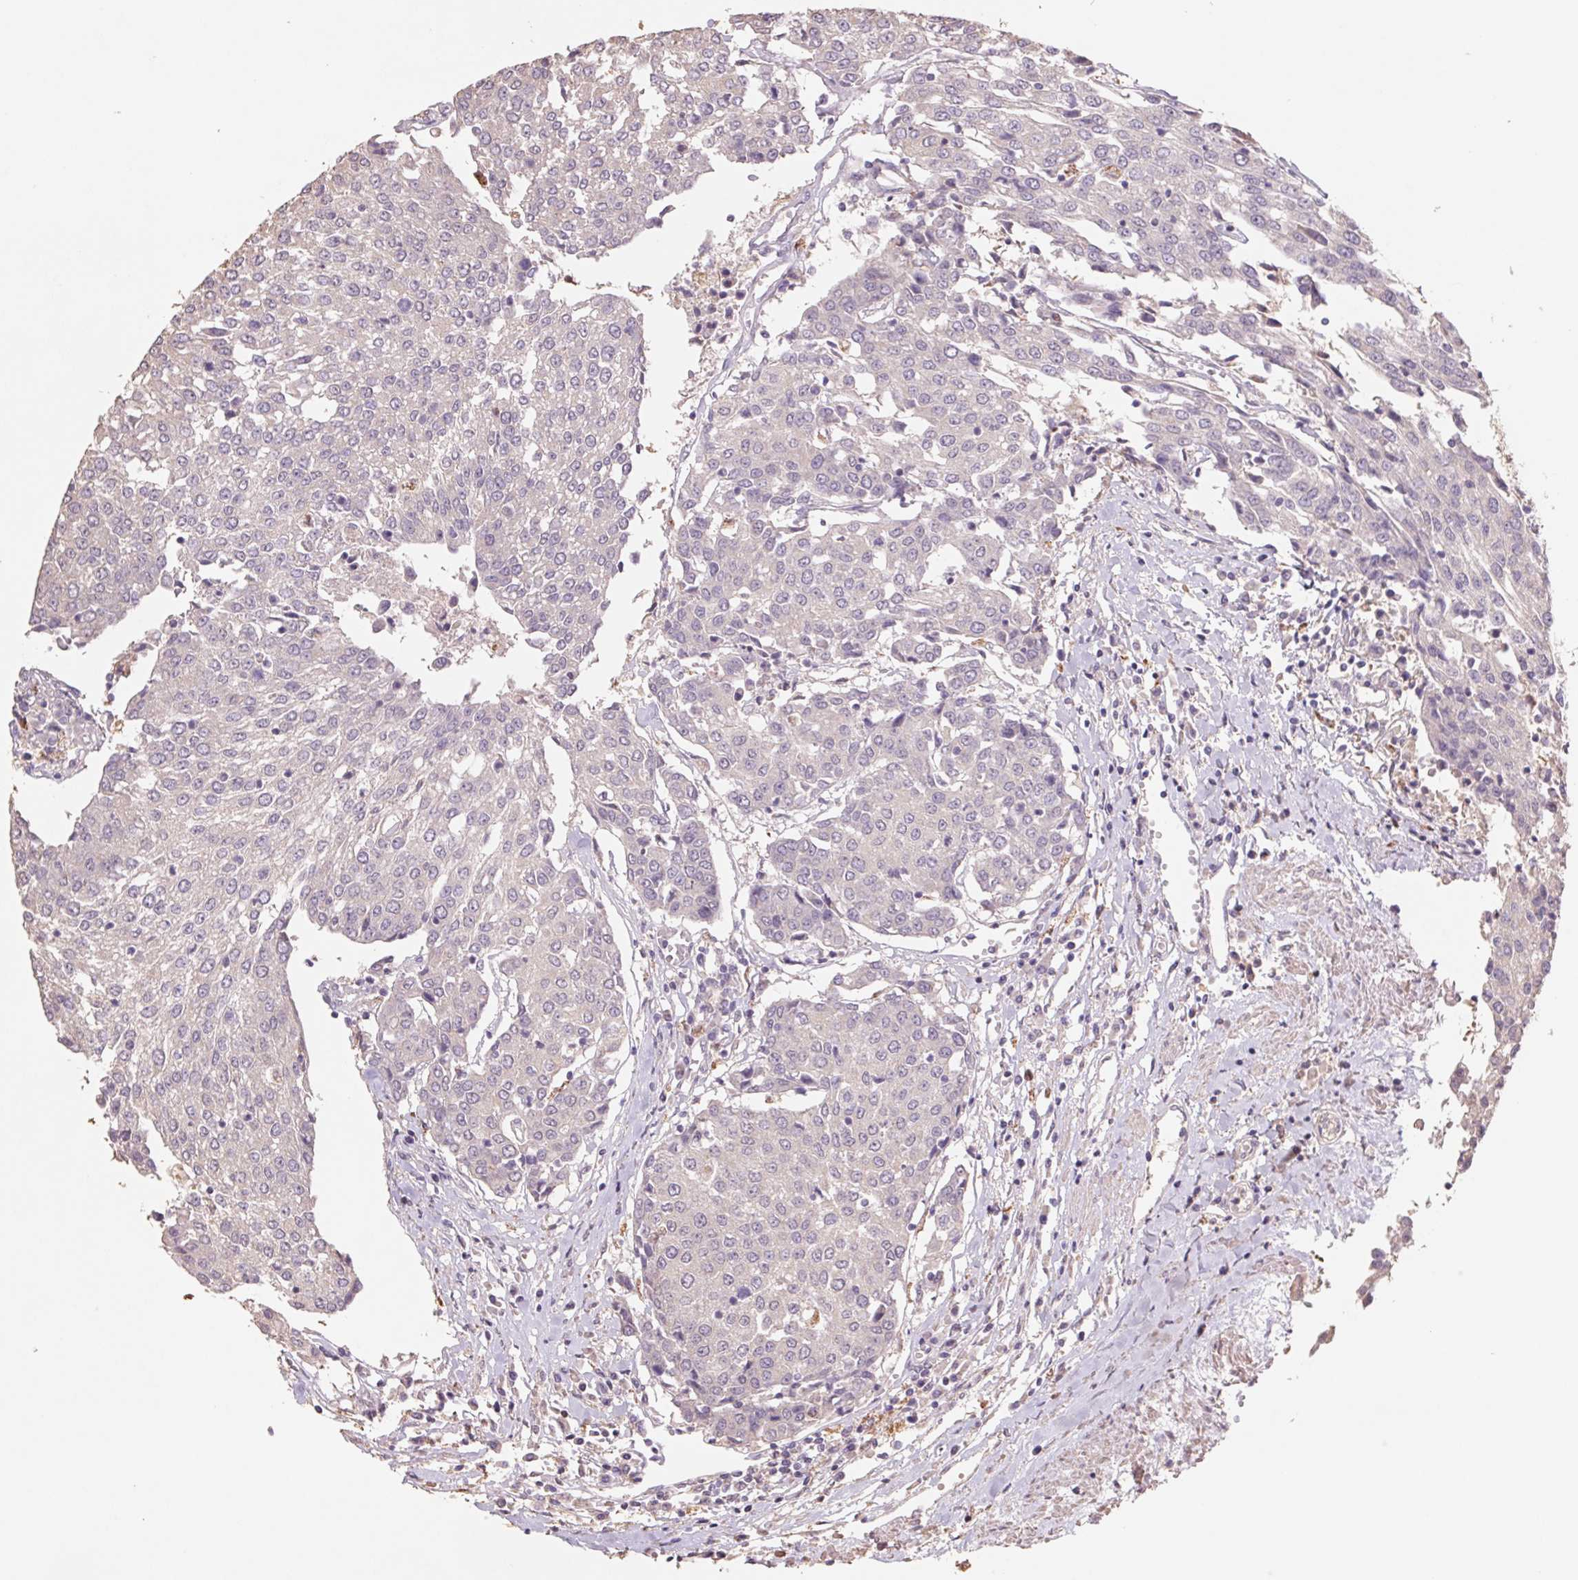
{"staining": {"intensity": "negative", "quantity": "none", "location": "none"}, "tissue": "urothelial cancer", "cell_type": "Tumor cells", "image_type": "cancer", "snomed": [{"axis": "morphology", "description": "Urothelial carcinoma, High grade"}, {"axis": "topography", "description": "Urinary bladder"}], "caption": "High magnification brightfield microscopy of urothelial cancer stained with DAB (brown) and counterstained with hematoxylin (blue): tumor cells show no significant positivity. (DAB immunohistochemistry (IHC) visualized using brightfield microscopy, high magnification).", "gene": "GRM2", "patient": {"sex": "female", "age": 85}}